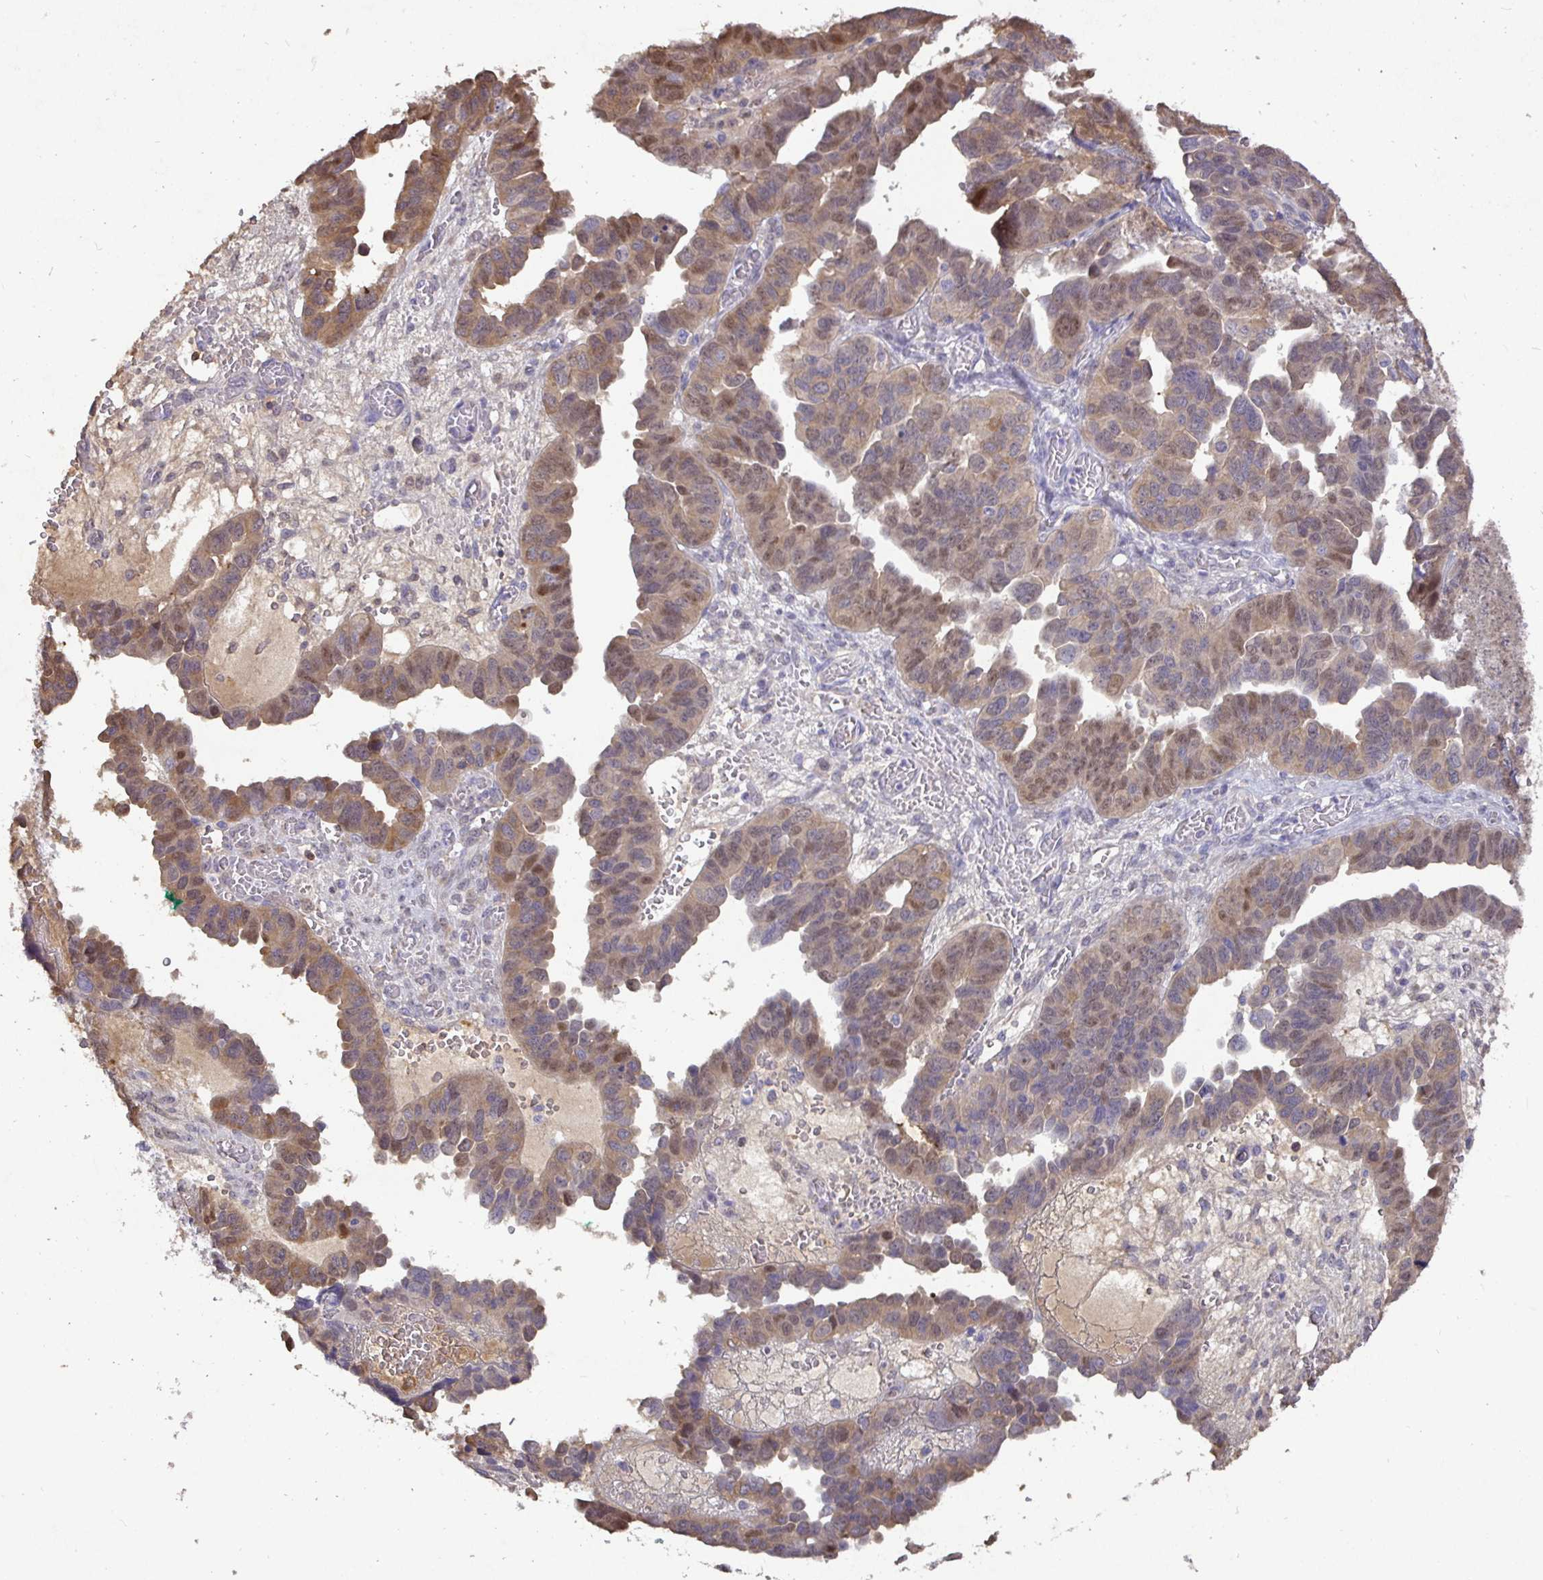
{"staining": {"intensity": "moderate", "quantity": "25%-75%", "location": "nuclear"}, "tissue": "ovarian cancer", "cell_type": "Tumor cells", "image_type": "cancer", "snomed": [{"axis": "morphology", "description": "Cystadenocarcinoma, serous, NOS"}, {"axis": "topography", "description": "Ovary"}], "caption": "Immunohistochemical staining of human serous cystadenocarcinoma (ovarian) displays medium levels of moderate nuclear staining in about 25%-75% of tumor cells. The staining is performed using DAB (3,3'-diaminobenzidine) brown chromogen to label protein expression. The nuclei are counter-stained blue using hematoxylin.", "gene": "SHISA4", "patient": {"sex": "female", "age": 64}}